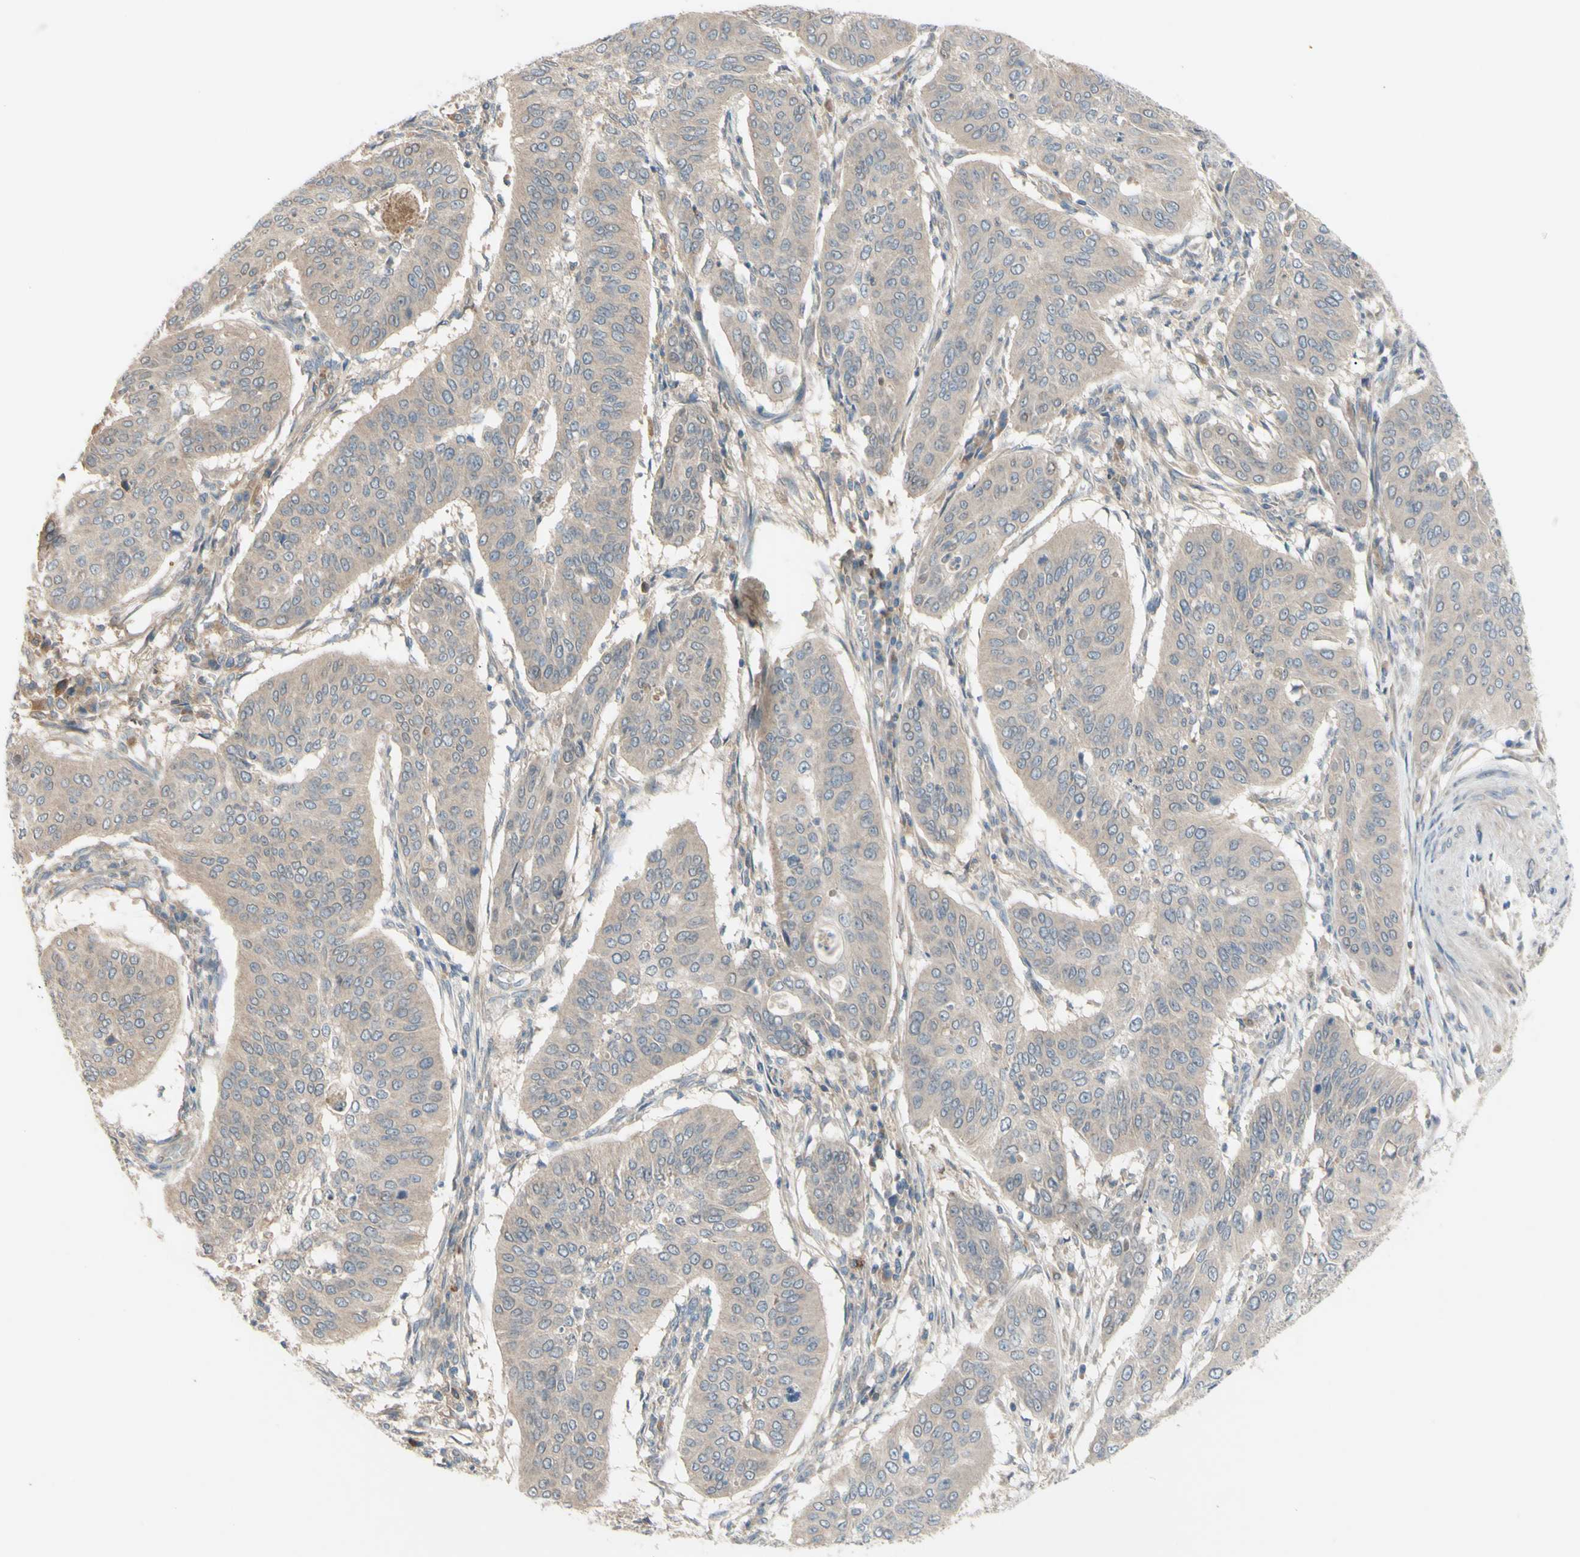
{"staining": {"intensity": "weak", "quantity": ">75%", "location": "cytoplasmic/membranous"}, "tissue": "cervical cancer", "cell_type": "Tumor cells", "image_type": "cancer", "snomed": [{"axis": "morphology", "description": "Normal tissue, NOS"}, {"axis": "morphology", "description": "Squamous cell carcinoma, NOS"}, {"axis": "topography", "description": "Cervix"}], "caption": "Immunohistochemical staining of human cervical cancer displays weak cytoplasmic/membranous protein positivity in about >75% of tumor cells.", "gene": "AFP", "patient": {"sex": "female", "age": 39}}